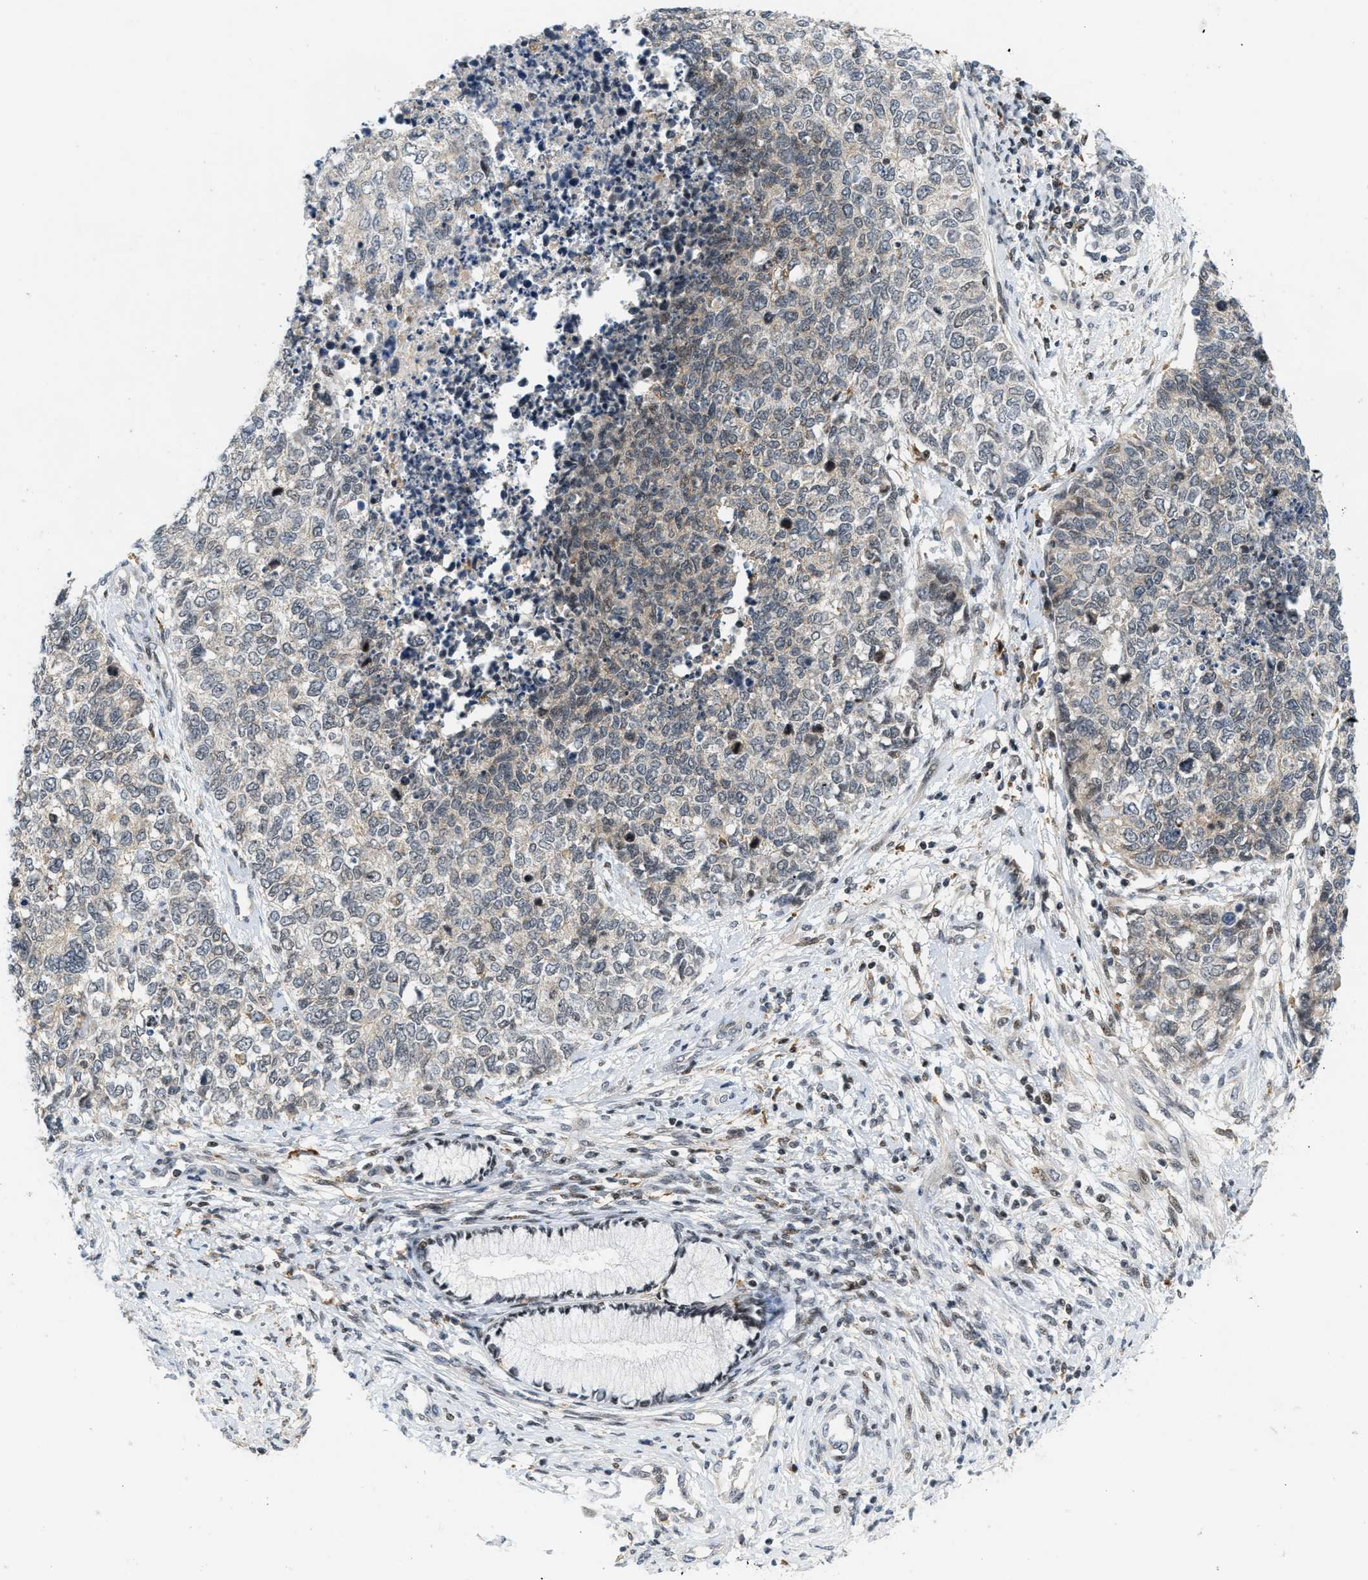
{"staining": {"intensity": "weak", "quantity": "<25%", "location": "nuclear"}, "tissue": "cervical cancer", "cell_type": "Tumor cells", "image_type": "cancer", "snomed": [{"axis": "morphology", "description": "Squamous cell carcinoma, NOS"}, {"axis": "topography", "description": "Cervix"}], "caption": "This is a photomicrograph of immunohistochemistry staining of cervical squamous cell carcinoma, which shows no positivity in tumor cells.", "gene": "ING1", "patient": {"sex": "female", "age": 63}}